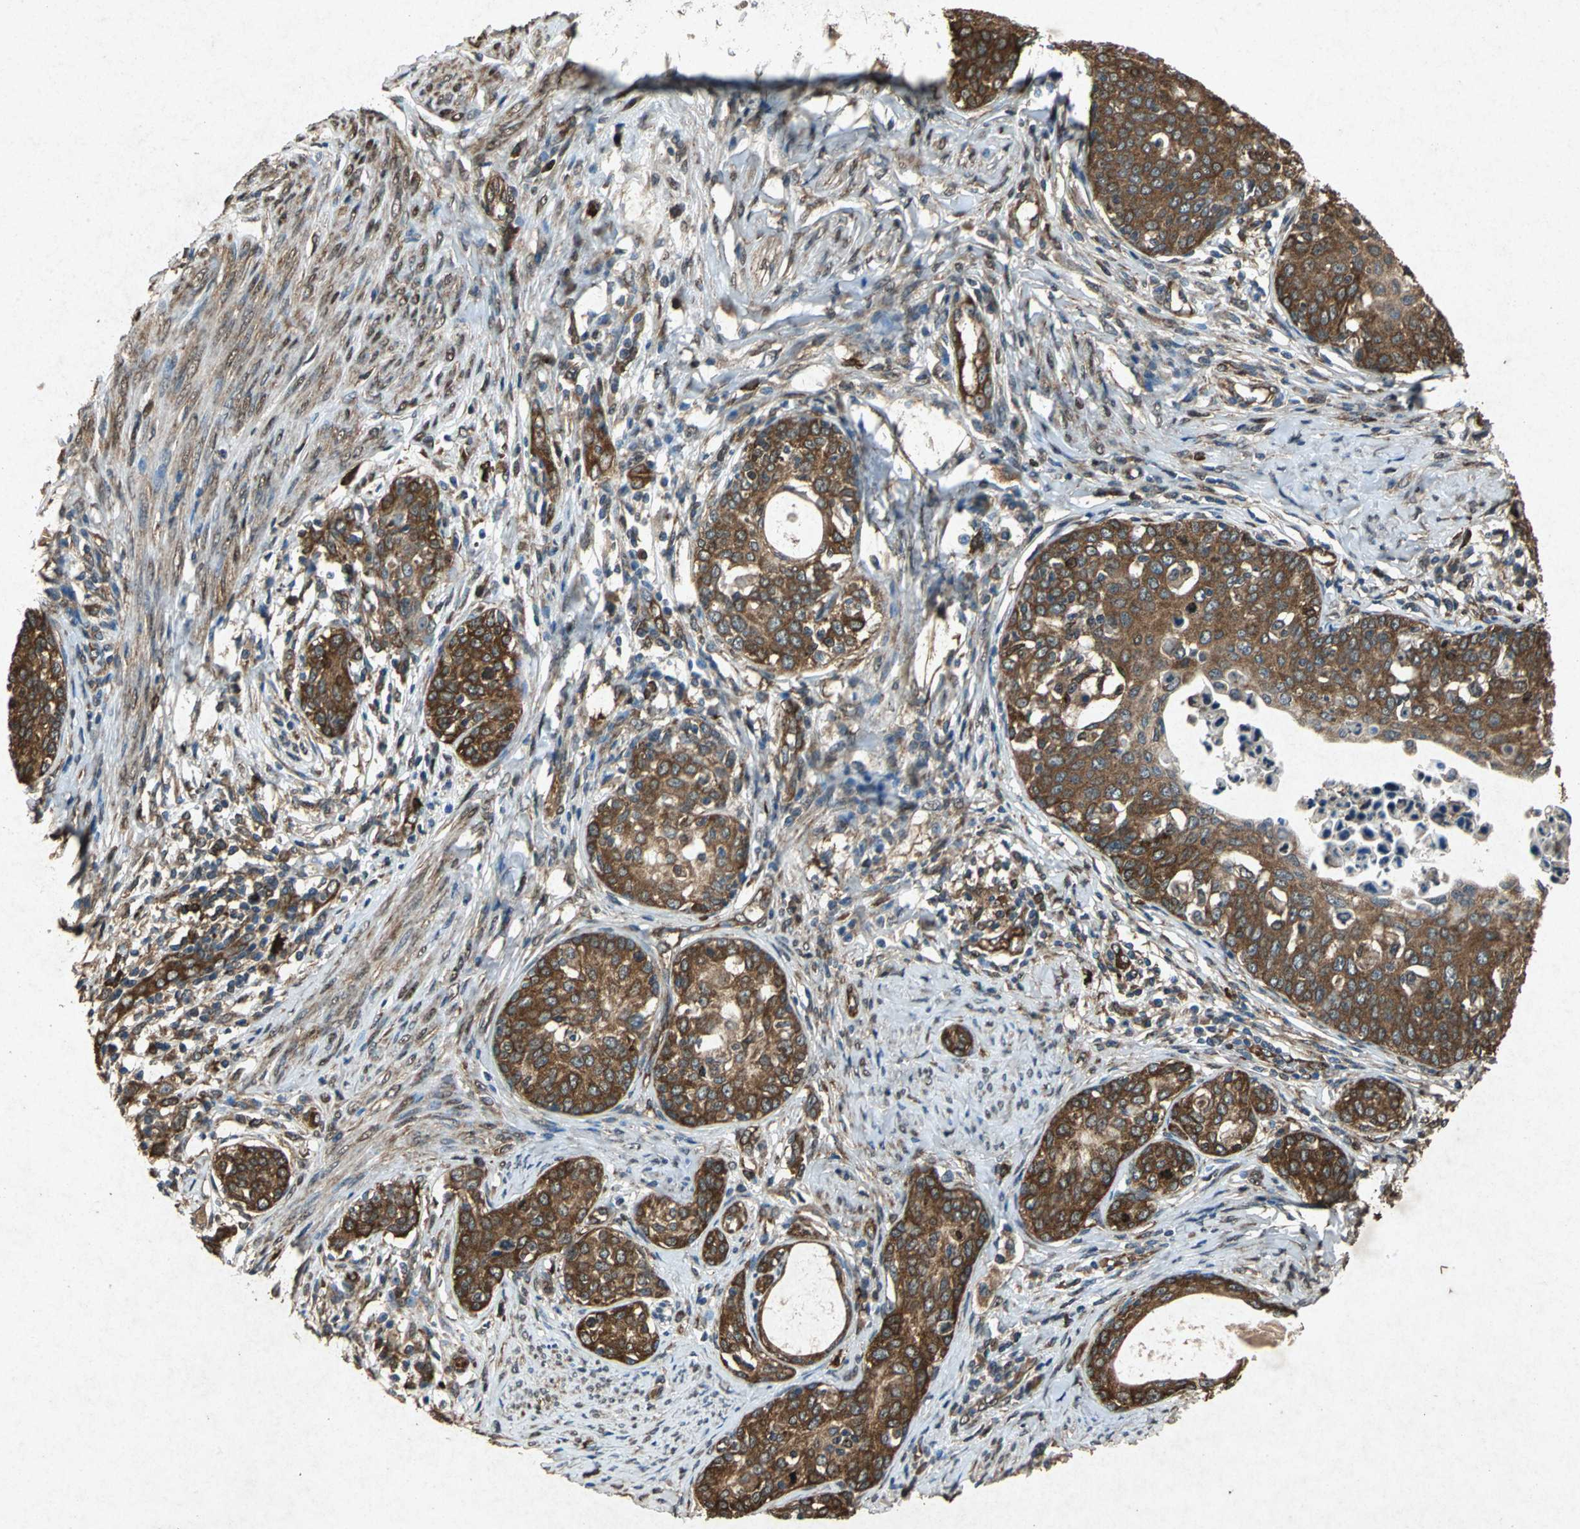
{"staining": {"intensity": "strong", "quantity": ">75%", "location": "cytoplasmic/membranous"}, "tissue": "cervical cancer", "cell_type": "Tumor cells", "image_type": "cancer", "snomed": [{"axis": "morphology", "description": "Squamous cell carcinoma, NOS"}, {"axis": "morphology", "description": "Adenocarcinoma, NOS"}, {"axis": "topography", "description": "Cervix"}], "caption": "Protein analysis of cervical squamous cell carcinoma tissue demonstrates strong cytoplasmic/membranous staining in approximately >75% of tumor cells.", "gene": "HSP90AB1", "patient": {"sex": "female", "age": 52}}